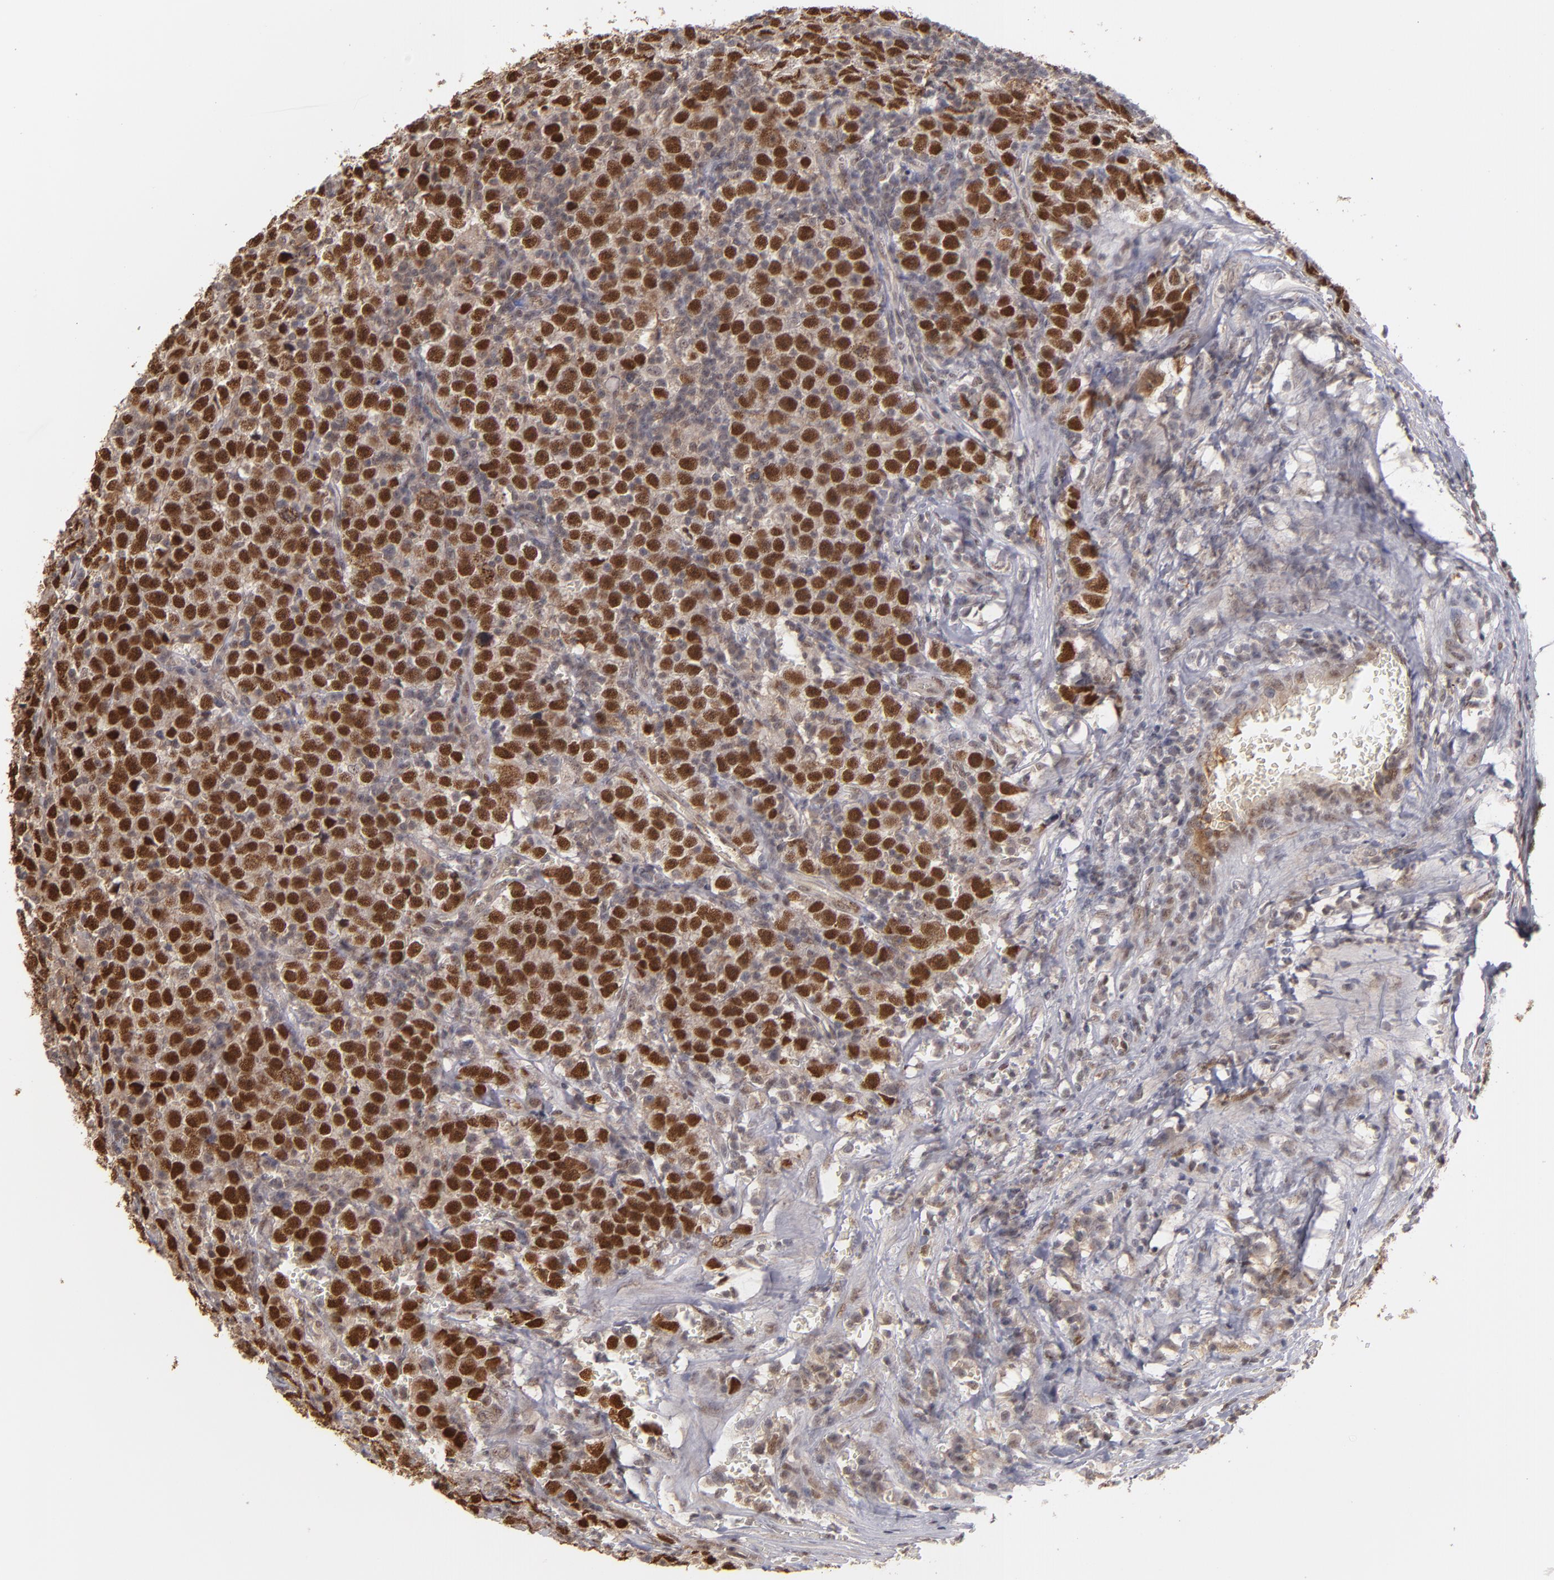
{"staining": {"intensity": "strong", "quantity": ">75%", "location": "nuclear"}, "tissue": "testis cancer", "cell_type": "Tumor cells", "image_type": "cancer", "snomed": [{"axis": "morphology", "description": "Seminoma, NOS"}, {"axis": "topography", "description": "Testis"}], "caption": "The image reveals staining of testis cancer, revealing strong nuclear protein expression (brown color) within tumor cells.", "gene": "ZNF234", "patient": {"sex": "male", "age": 43}}